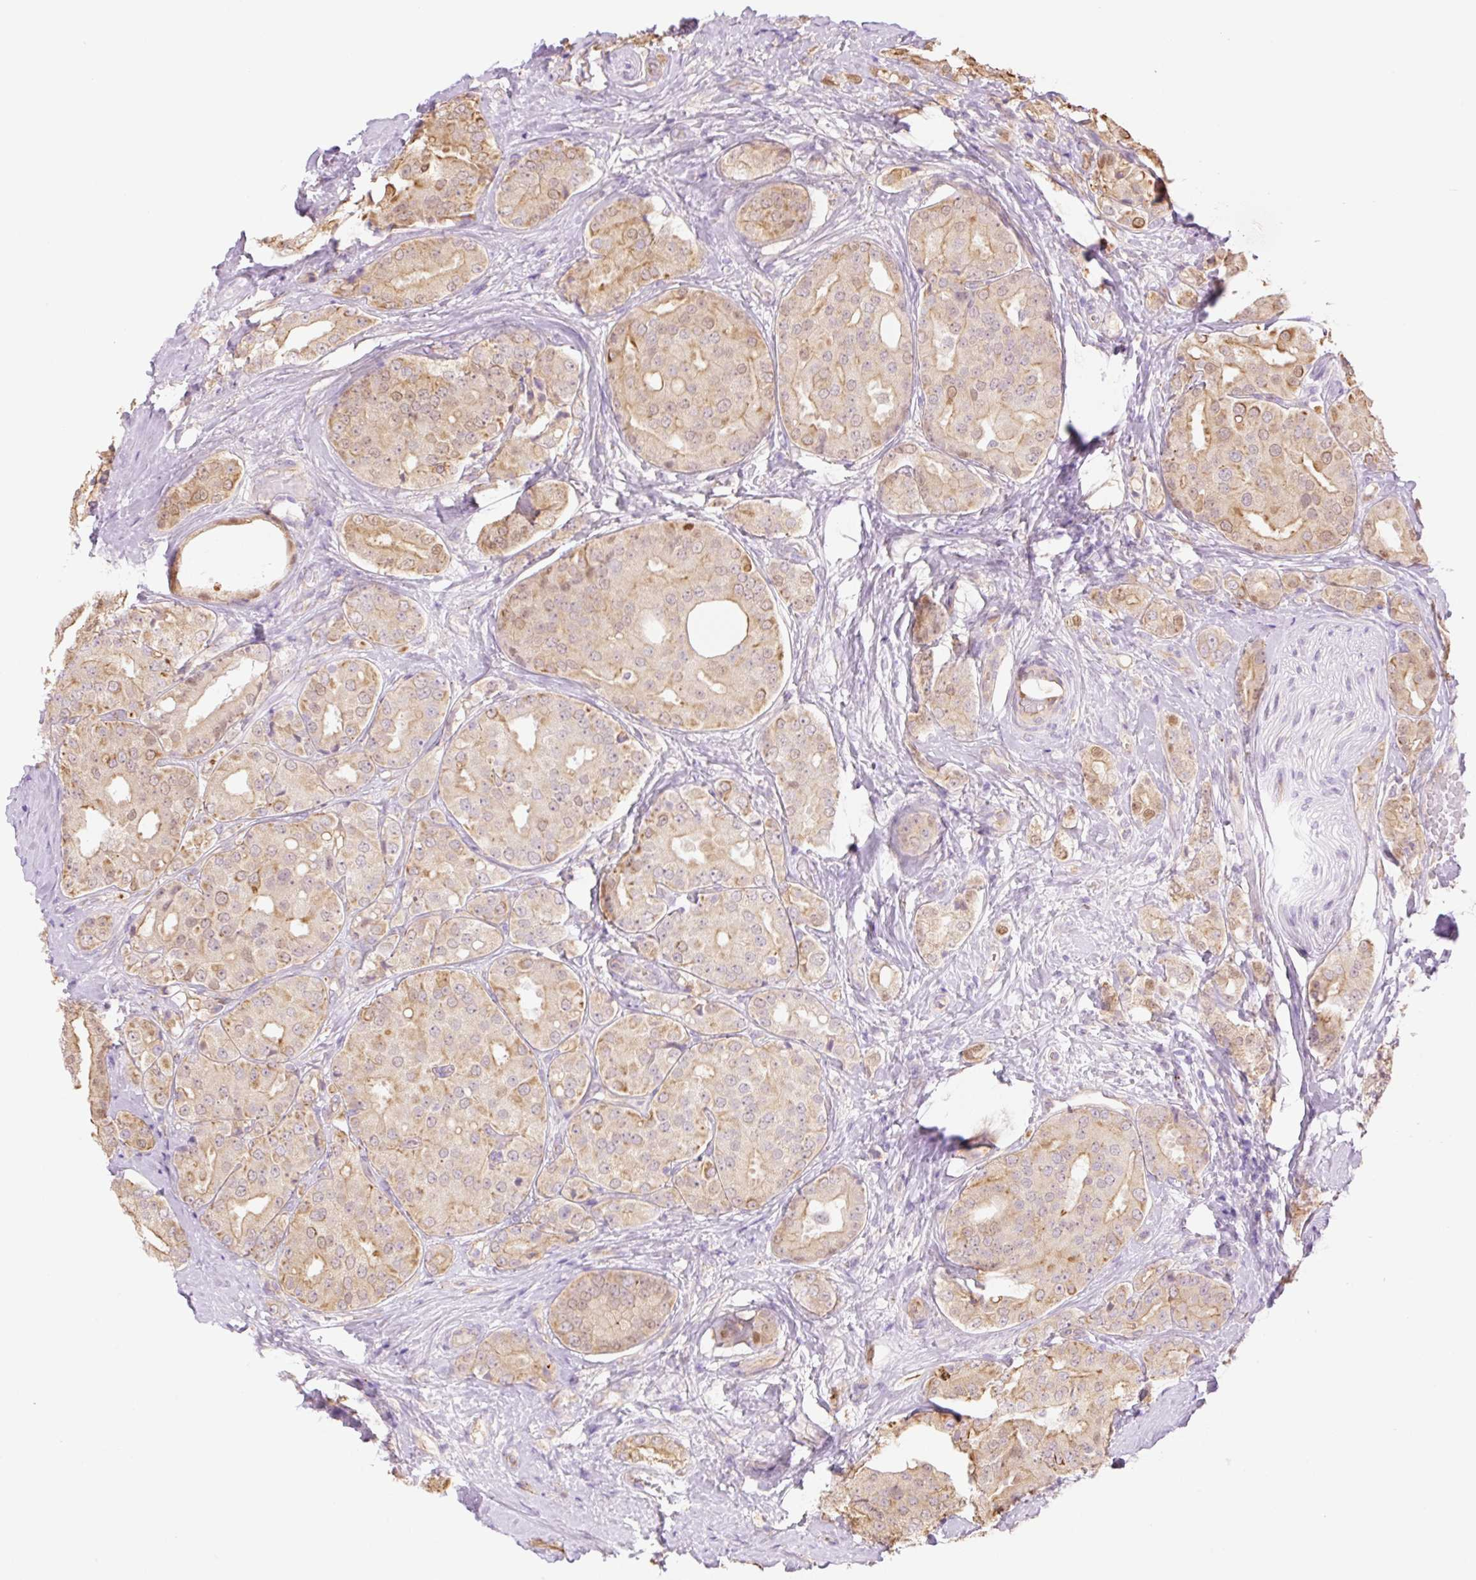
{"staining": {"intensity": "moderate", "quantity": ">75%", "location": "cytoplasmic/membranous"}, "tissue": "prostate cancer", "cell_type": "Tumor cells", "image_type": "cancer", "snomed": [{"axis": "morphology", "description": "Adenocarcinoma, High grade"}, {"axis": "topography", "description": "Prostate"}], "caption": "Protein staining exhibits moderate cytoplasmic/membranous positivity in approximately >75% of tumor cells in prostate cancer.", "gene": "NLRP5", "patient": {"sex": "male", "age": 63}}